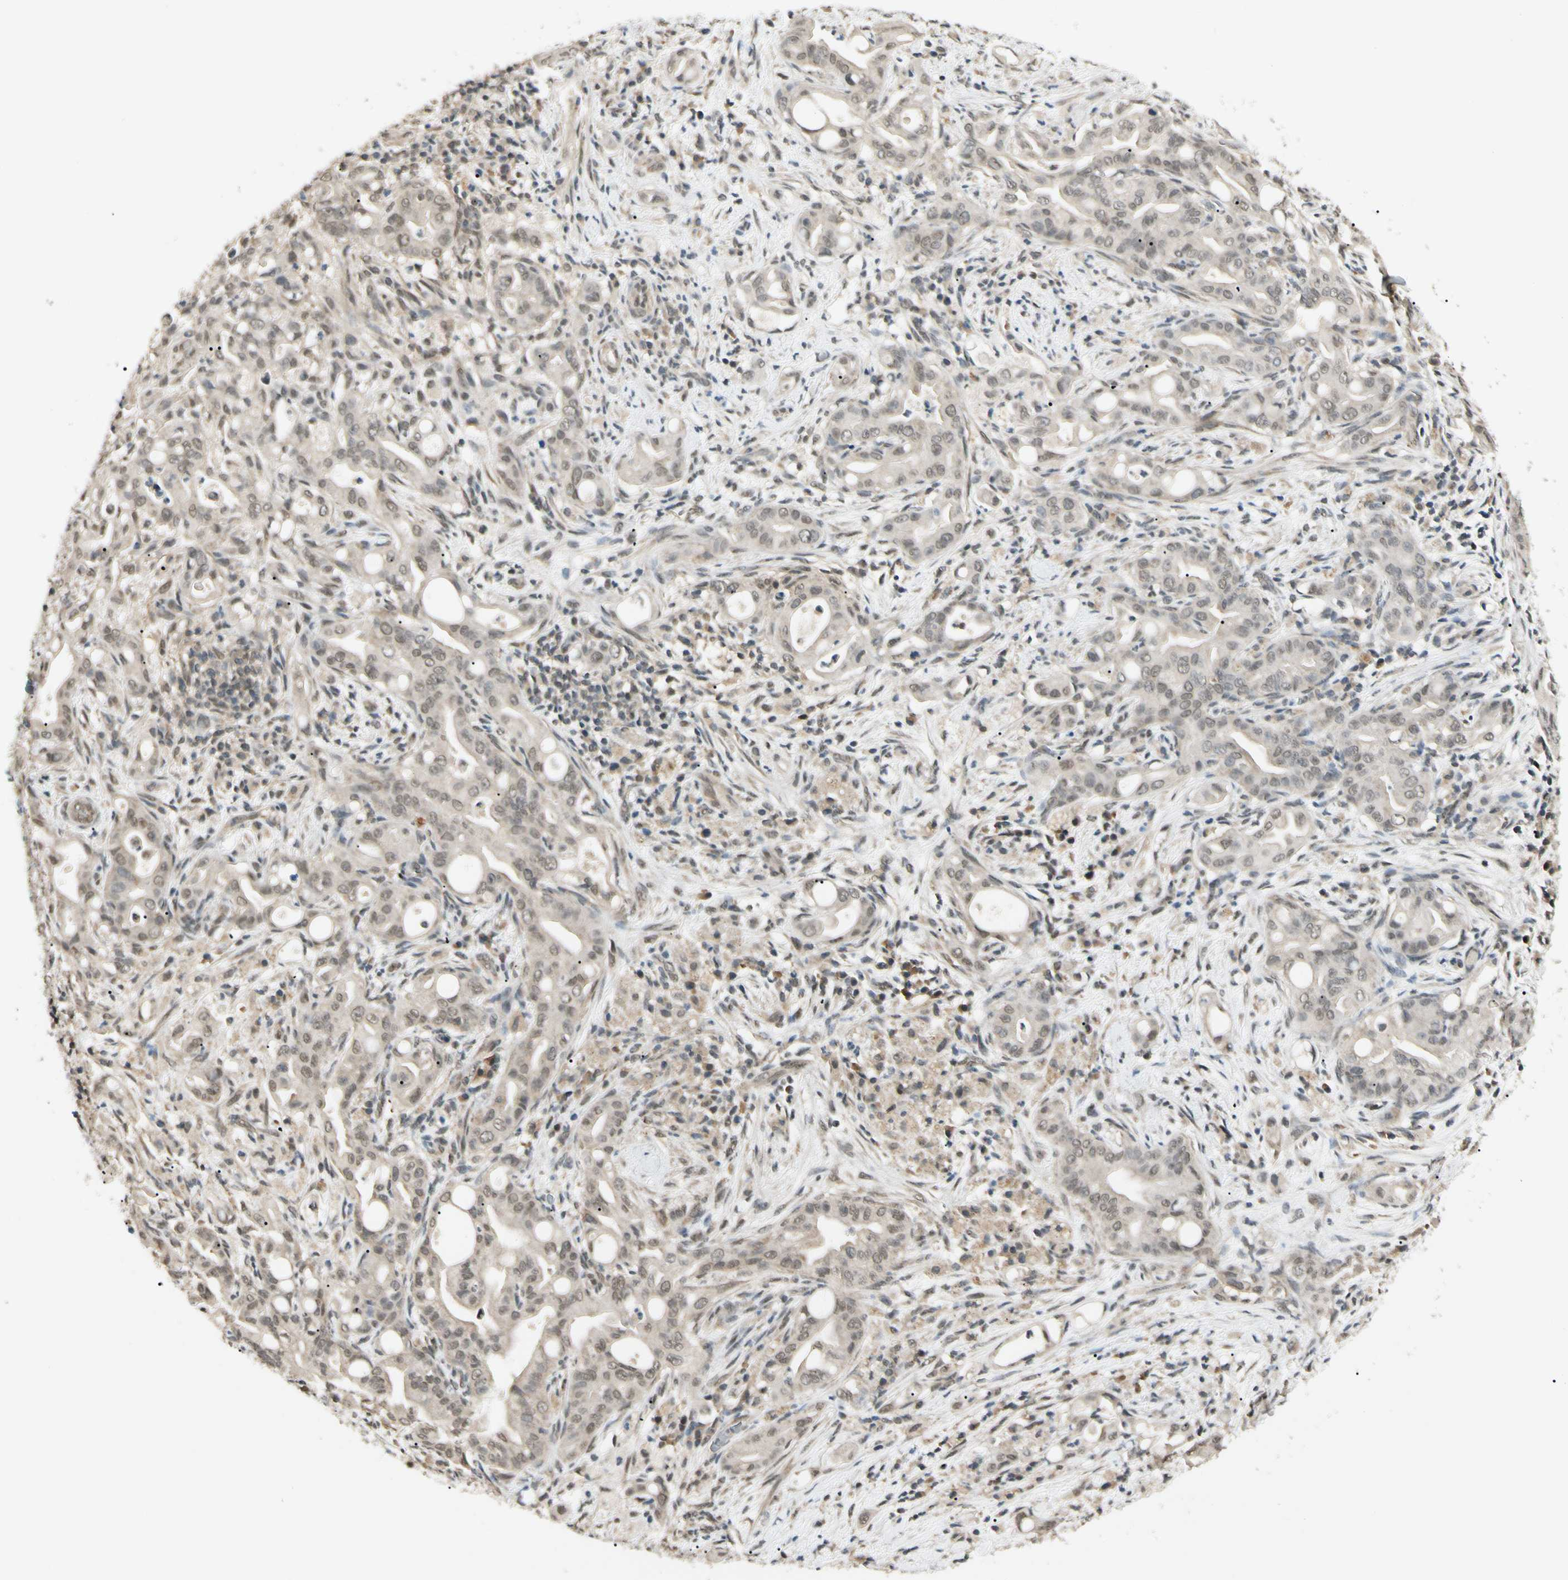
{"staining": {"intensity": "weak", "quantity": "25%-75%", "location": "cytoplasmic/membranous,nuclear"}, "tissue": "liver cancer", "cell_type": "Tumor cells", "image_type": "cancer", "snomed": [{"axis": "morphology", "description": "Cholangiocarcinoma"}, {"axis": "topography", "description": "Liver"}], "caption": "This photomicrograph displays IHC staining of human liver cancer, with low weak cytoplasmic/membranous and nuclear positivity in about 25%-75% of tumor cells.", "gene": "ZSCAN12", "patient": {"sex": "female", "age": 68}}